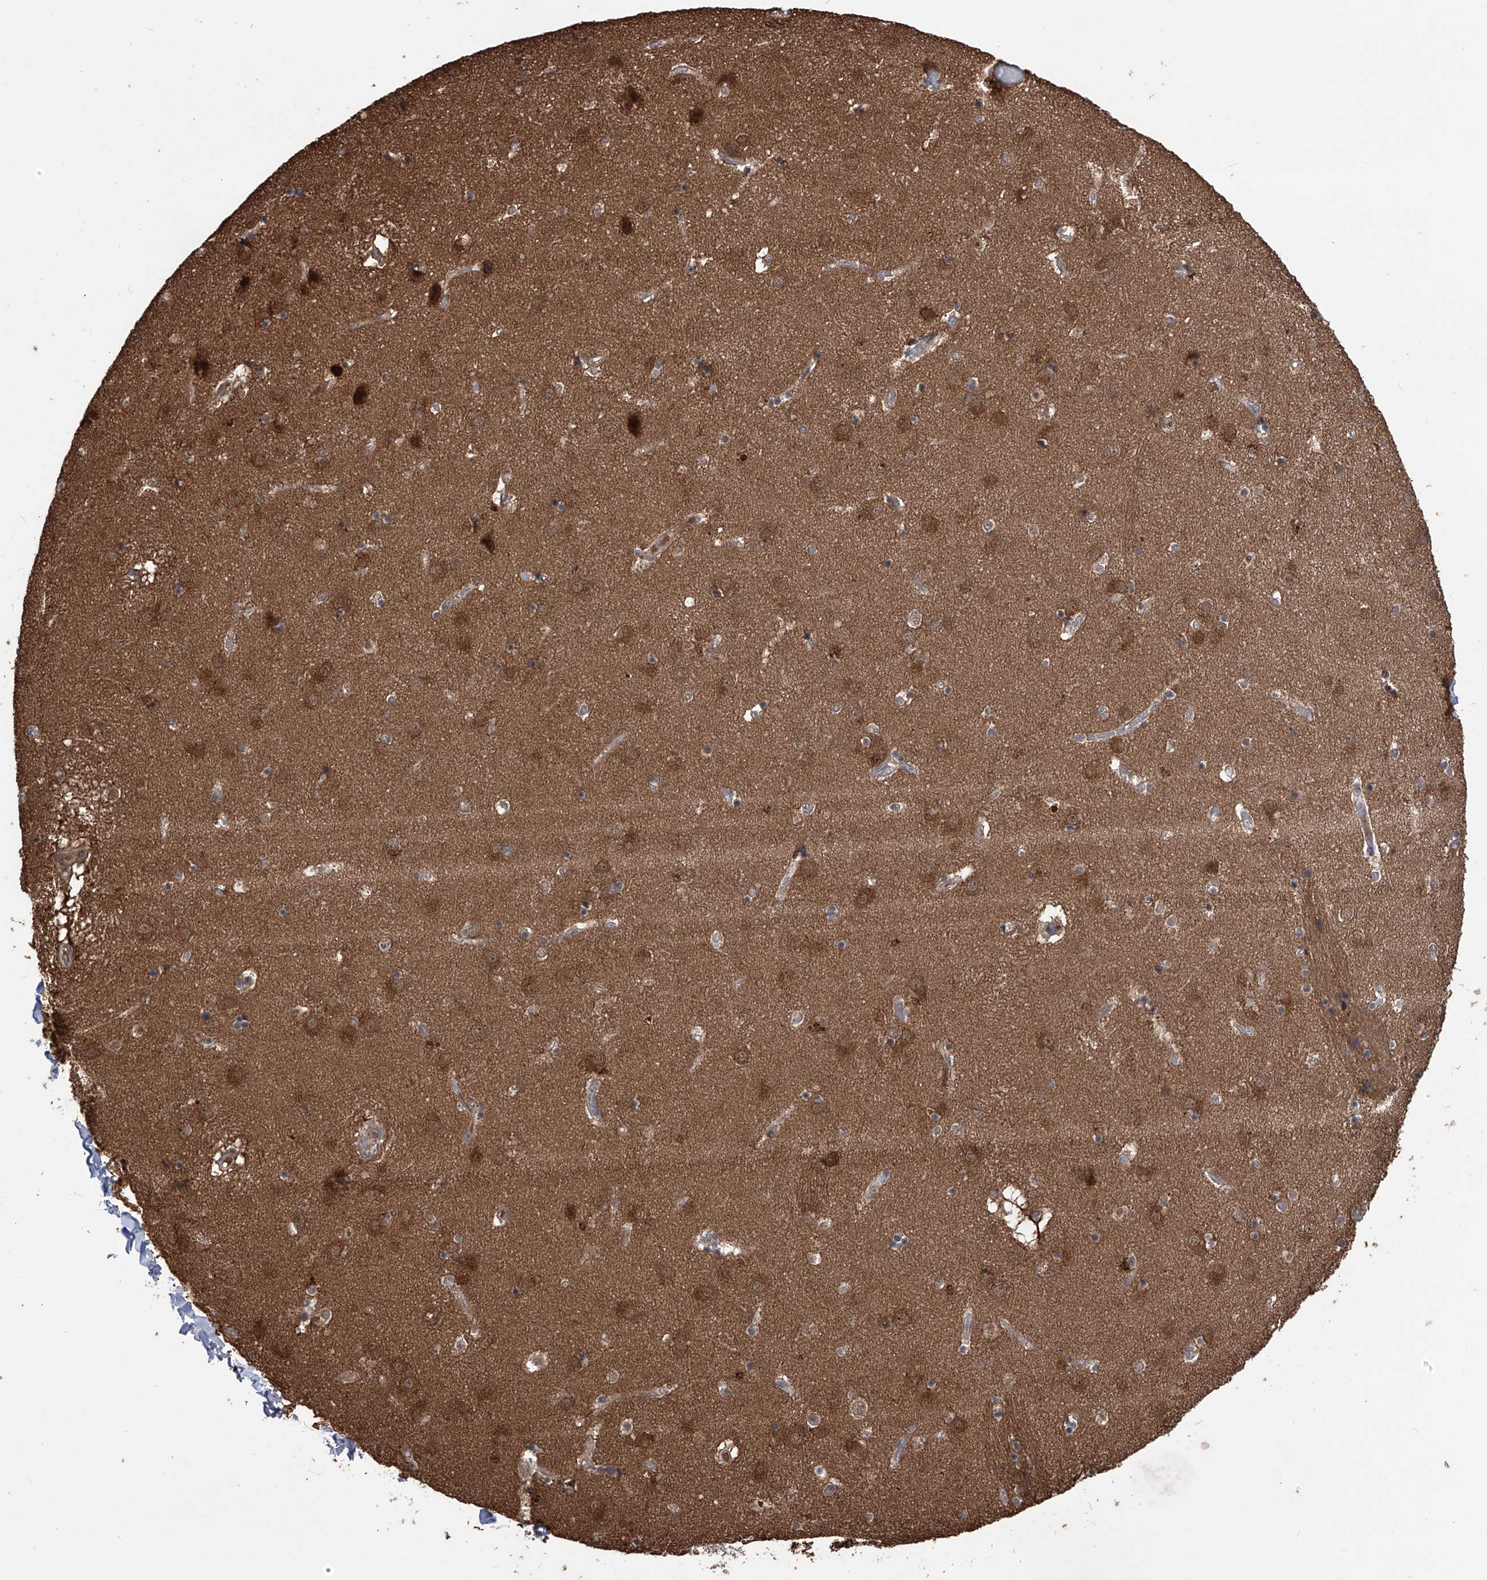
{"staining": {"intensity": "moderate", "quantity": "25%-75%", "location": "cytoplasmic/membranous"}, "tissue": "caudate", "cell_type": "Glial cells", "image_type": "normal", "snomed": [{"axis": "morphology", "description": "Normal tissue, NOS"}, {"axis": "topography", "description": "Lateral ventricle wall"}], "caption": "Benign caudate shows moderate cytoplasmic/membranous positivity in approximately 25%-75% of glial cells, visualized by immunohistochemistry. (DAB IHC, brown staining for protein, blue staining for nuclei).", "gene": "LYSMD4", "patient": {"sex": "male", "age": 70}}